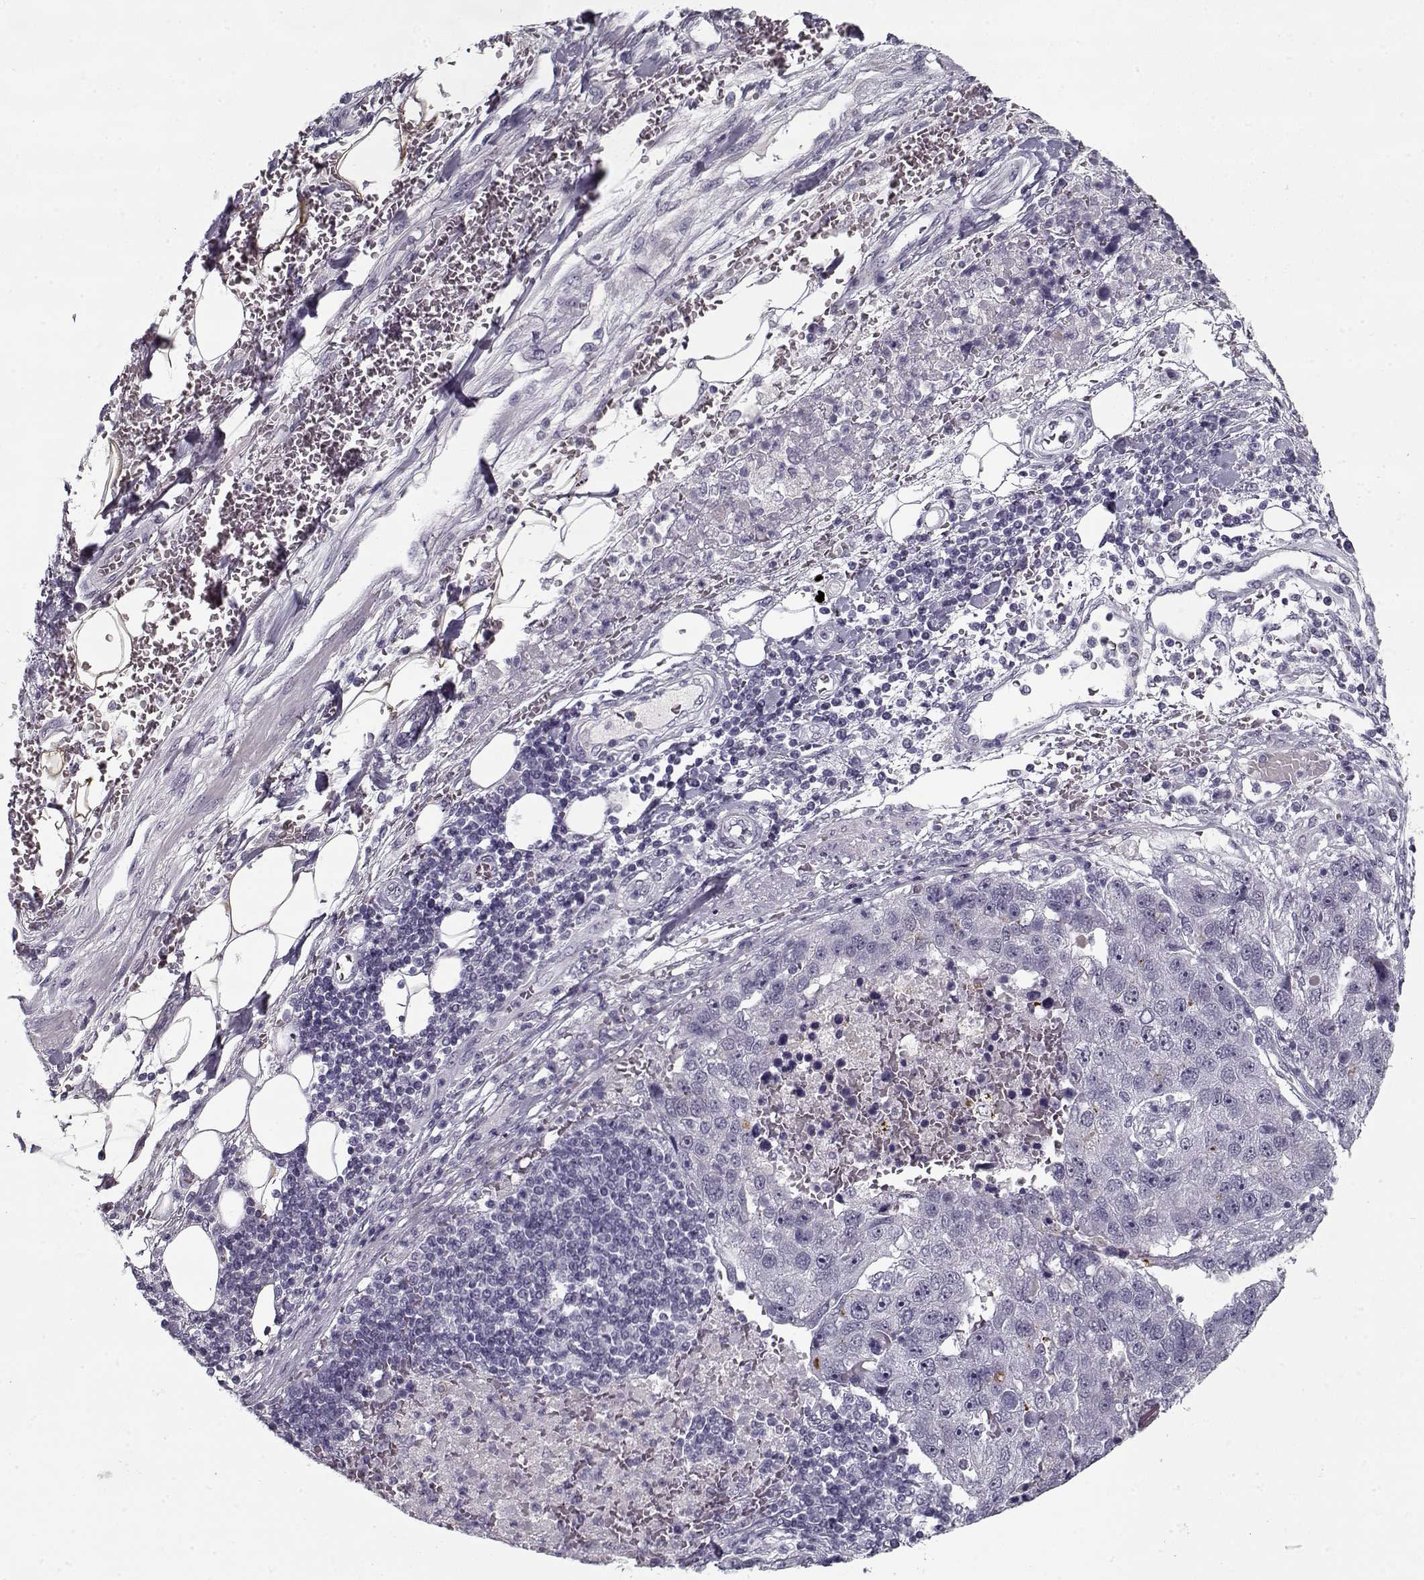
{"staining": {"intensity": "negative", "quantity": "none", "location": "none"}, "tissue": "pancreatic cancer", "cell_type": "Tumor cells", "image_type": "cancer", "snomed": [{"axis": "morphology", "description": "Adenocarcinoma, NOS"}, {"axis": "topography", "description": "Pancreas"}], "caption": "The micrograph reveals no significant positivity in tumor cells of pancreatic adenocarcinoma.", "gene": "SPACA9", "patient": {"sex": "female", "age": 61}}